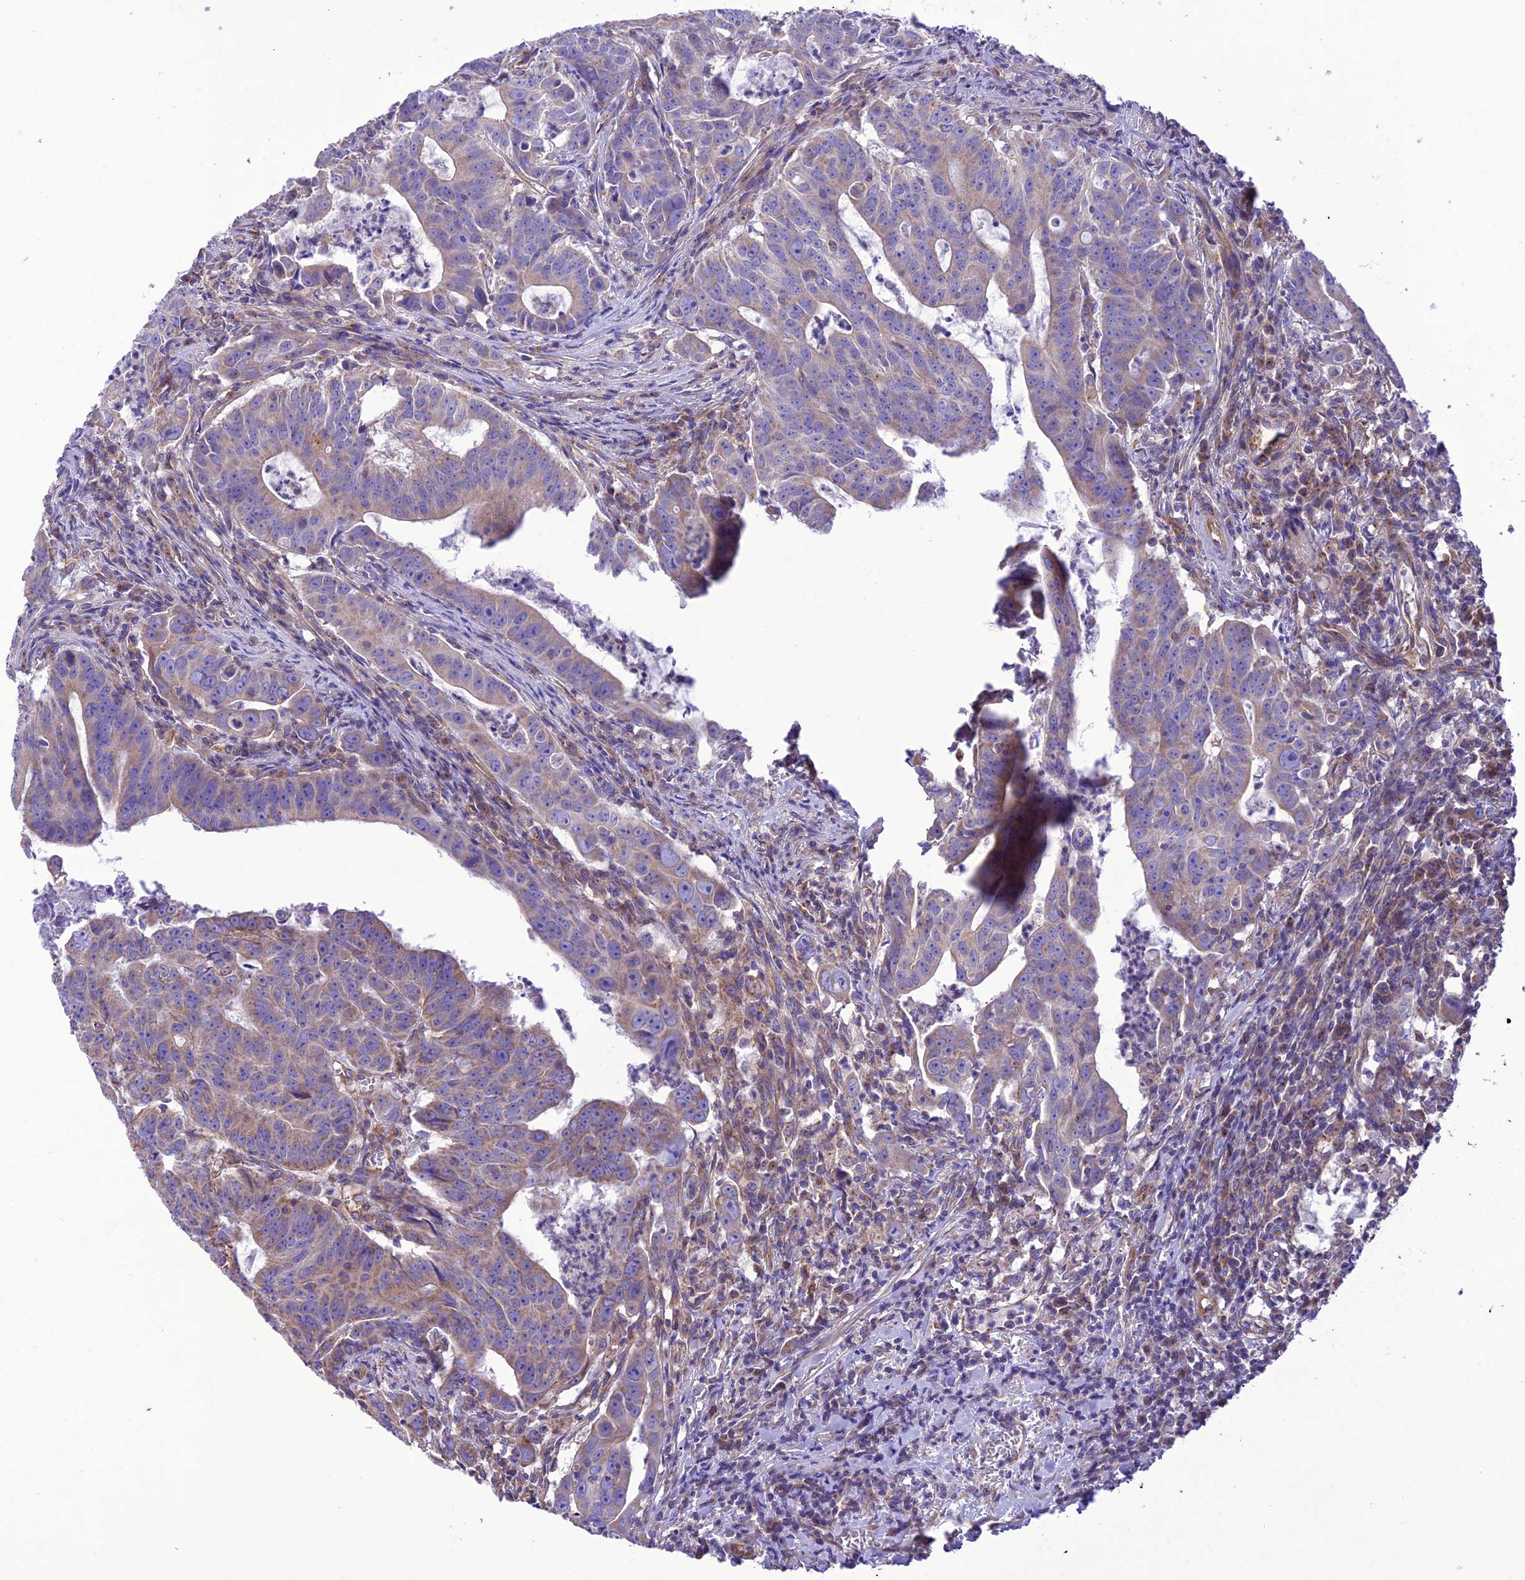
{"staining": {"intensity": "weak", "quantity": "25%-75%", "location": "cytoplasmic/membranous"}, "tissue": "colorectal cancer", "cell_type": "Tumor cells", "image_type": "cancer", "snomed": [{"axis": "morphology", "description": "Adenocarcinoma, NOS"}, {"axis": "topography", "description": "Rectum"}], "caption": "Human colorectal cancer stained with a brown dye demonstrates weak cytoplasmic/membranous positive positivity in about 25%-75% of tumor cells.", "gene": "MAP3K12", "patient": {"sex": "male", "age": 69}}